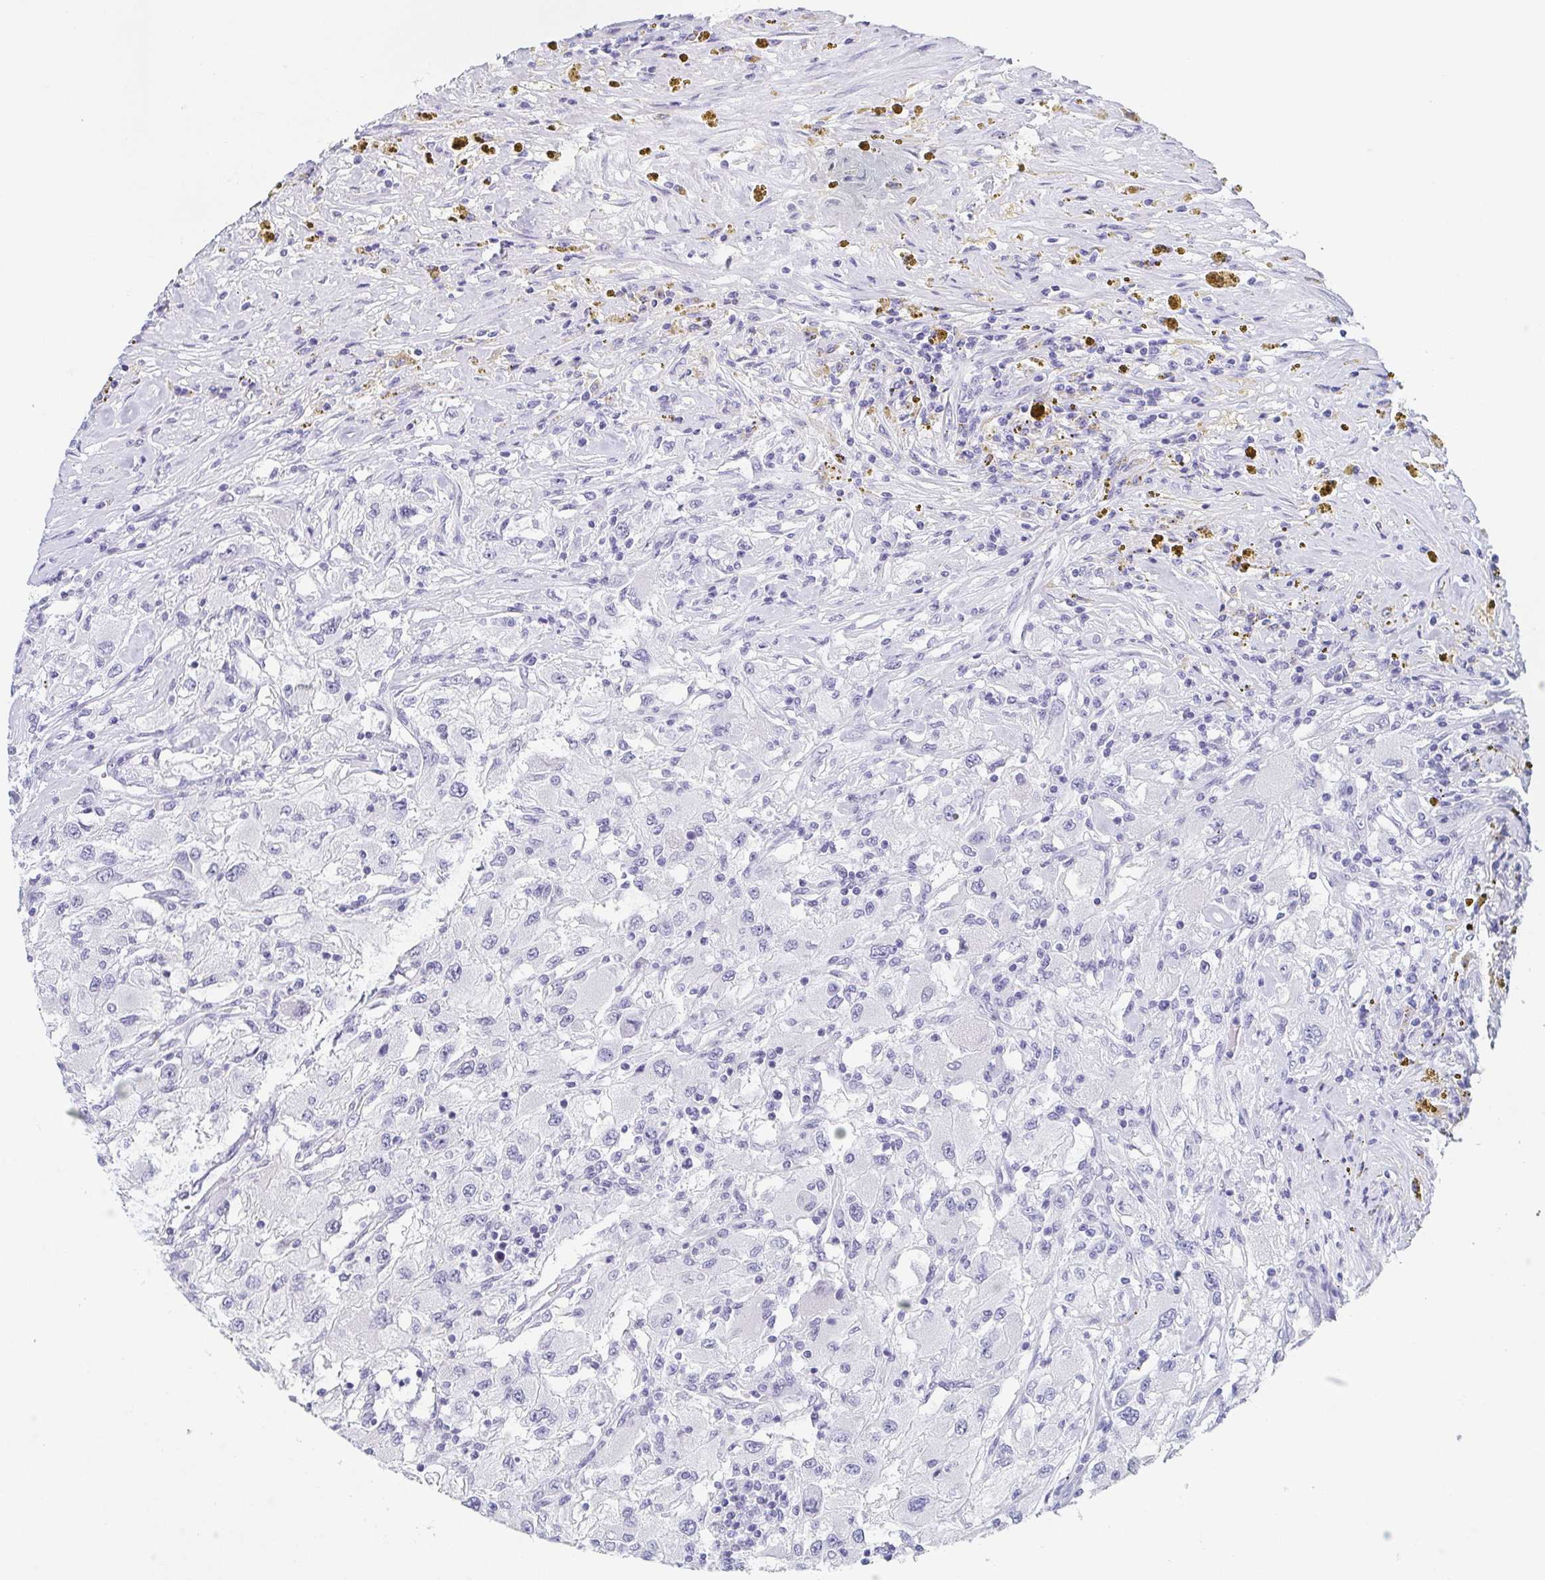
{"staining": {"intensity": "negative", "quantity": "none", "location": "none"}, "tissue": "renal cancer", "cell_type": "Tumor cells", "image_type": "cancer", "snomed": [{"axis": "morphology", "description": "Adenocarcinoma, NOS"}, {"axis": "topography", "description": "Kidney"}], "caption": "An IHC photomicrograph of adenocarcinoma (renal) is shown. There is no staining in tumor cells of adenocarcinoma (renal).", "gene": "REG4", "patient": {"sex": "female", "age": 67}}